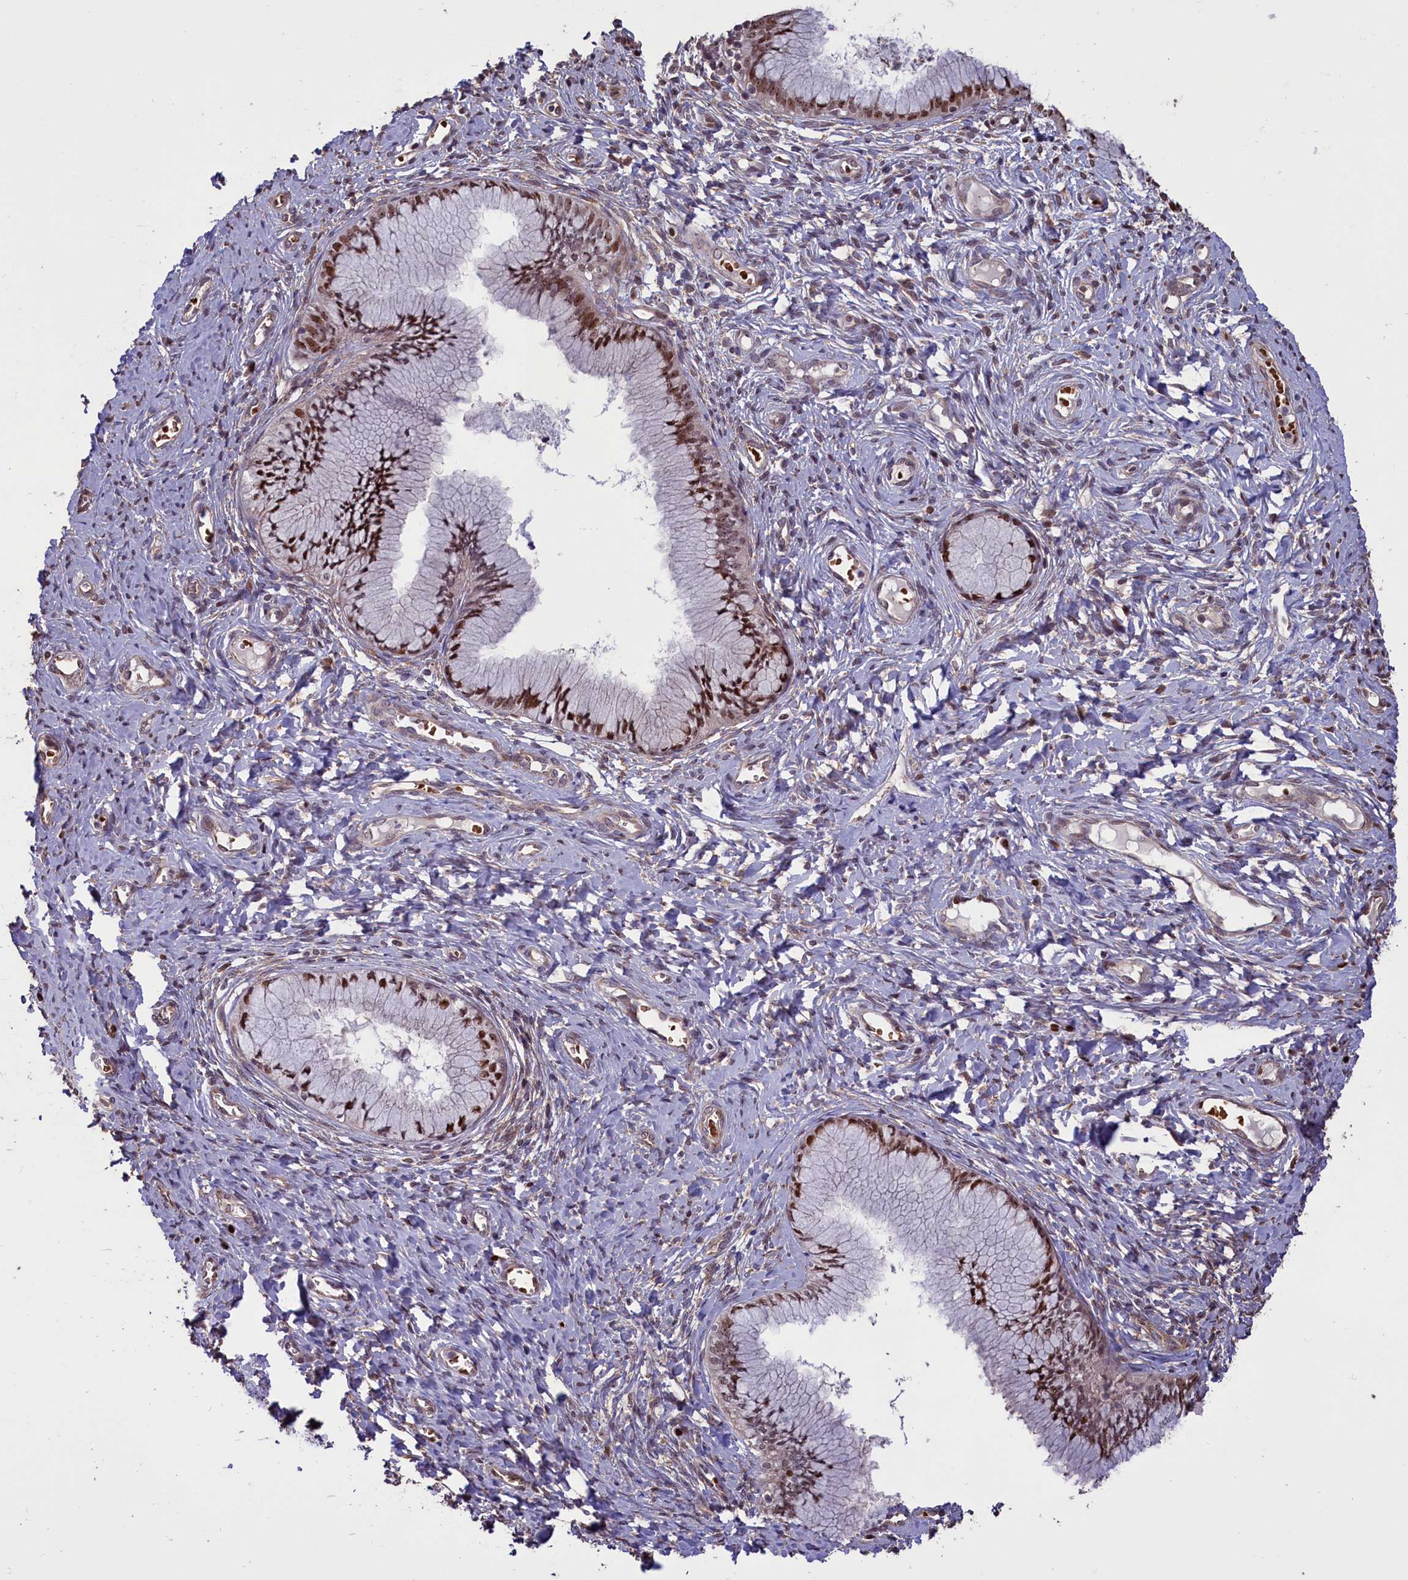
{"staining": {"intensity": "moderate", "quantity": ">75%", "location": "nuclear"}, "tissue": "cervix", "cell_type": "Glandular cells", "image_type": "normal", "snomed": [{"axis": "morphology", "description": "Normal tissue, NOS"}, {"axis": "topography", "description": "Cervix"}], "caption": "Moderate nuclear staining for a protein is appreciated in approximately >75% of glandular cells of normal cervix using immunohistochemistry (IHC).", "gene": "SHFL", "patient": {"sex": "female", "age": 42}}